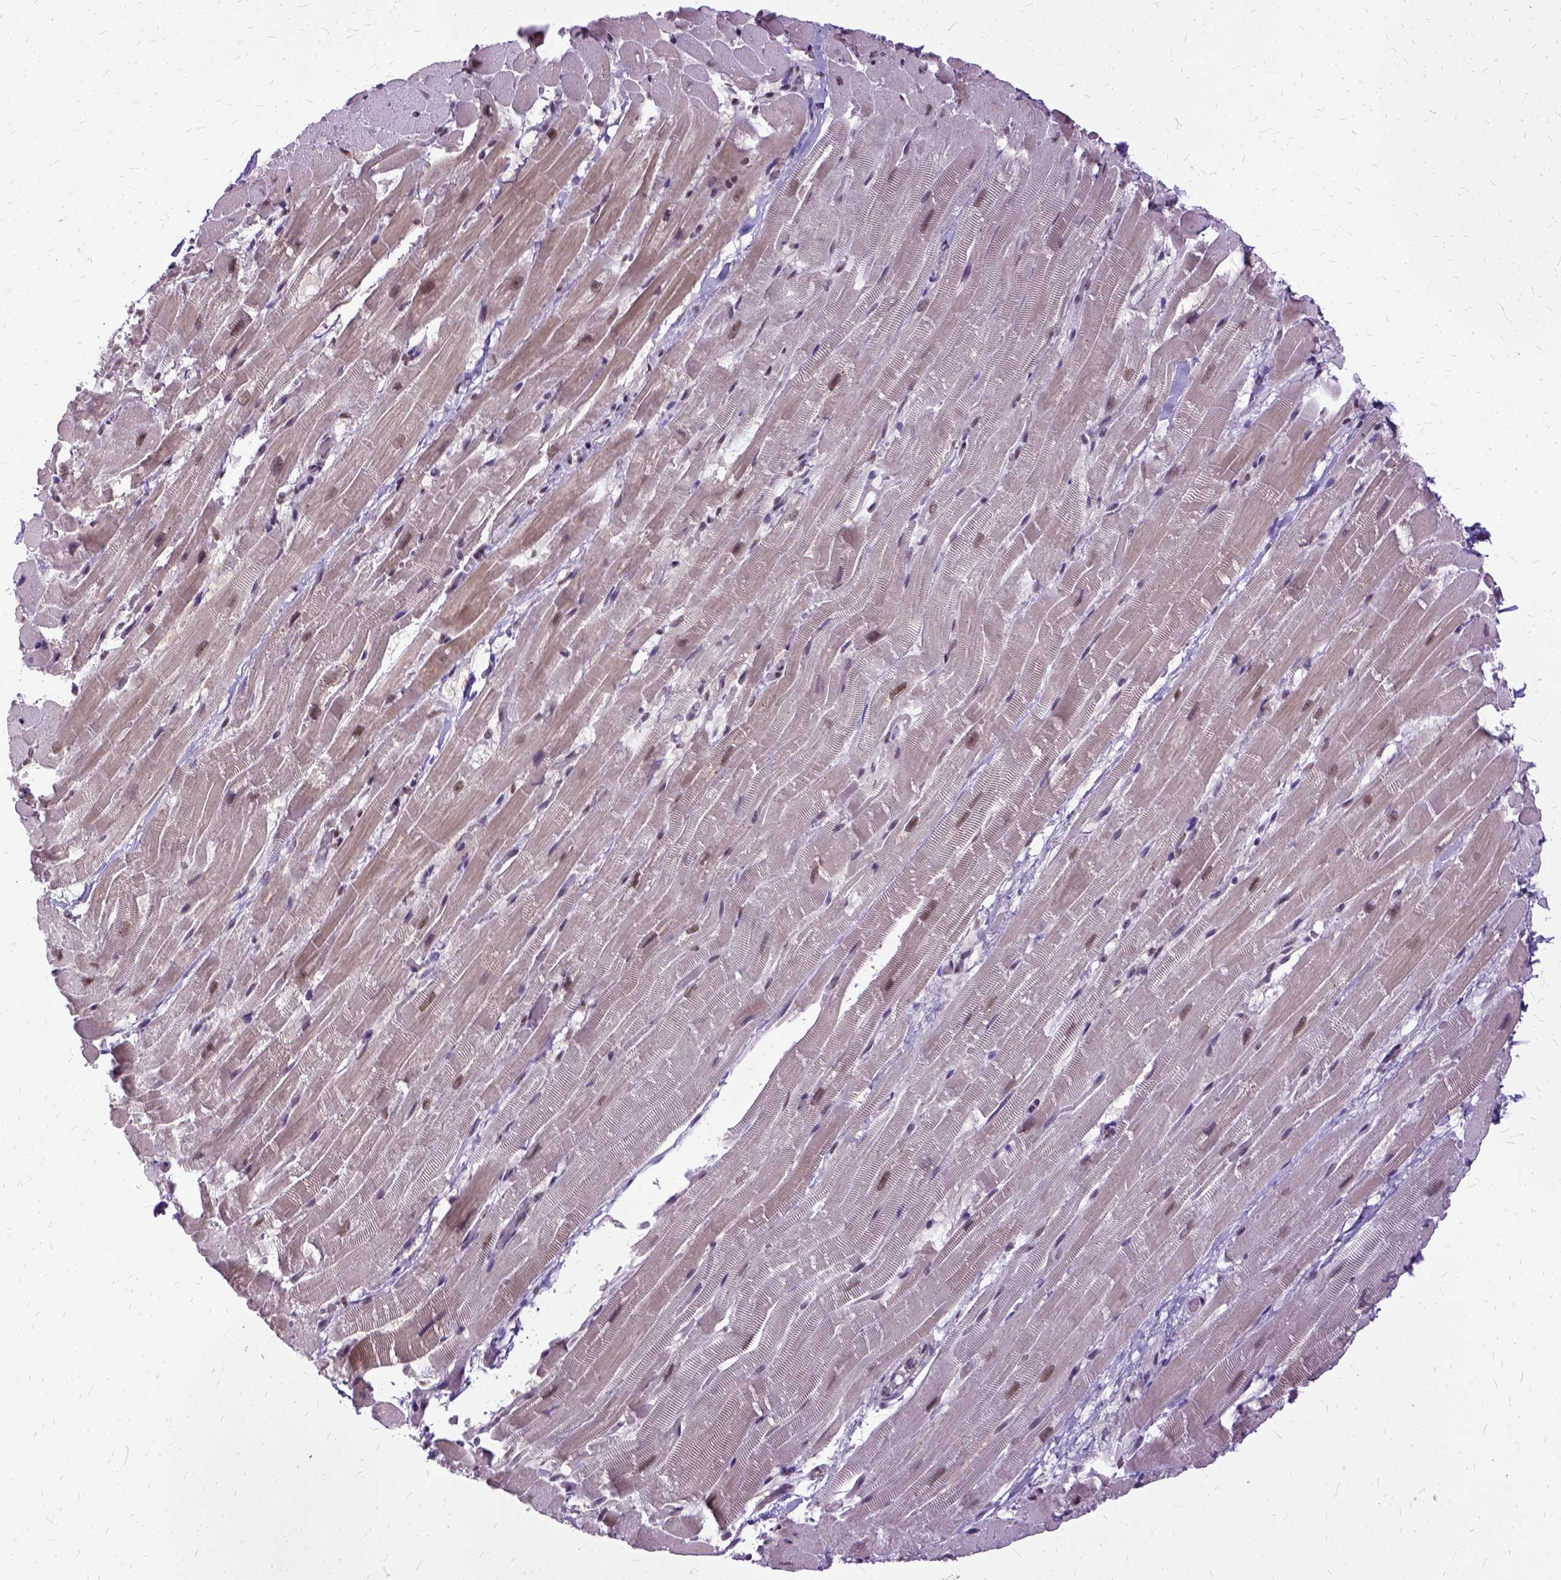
{"staining": {"intensity": "moderate", "quantity": "25%-75%", "location": "nuclear"}, "tissue": "heart muscle", "cell_type": "Cardiomyocytes", "image_type": "normal", "snomed": [{"axis": "morphology", "description": "Normal tissue, NOS"}, {"axis": "topography", "description": "Heart"}], "caption": "Immunohistochemistry (IHC) staining of normal heart muscle, which shows medium levels of moderate nuclear staining in approximately 25%-75% of cardiomyocytes indicating moderate nuclear protein staining. The staining was performed using DAB (brown) for protein detection and nuclei were counterstained in hematoxylin (blue).", "gene": "SETD1A", "patient": {"sex": "male", "age": 37}}